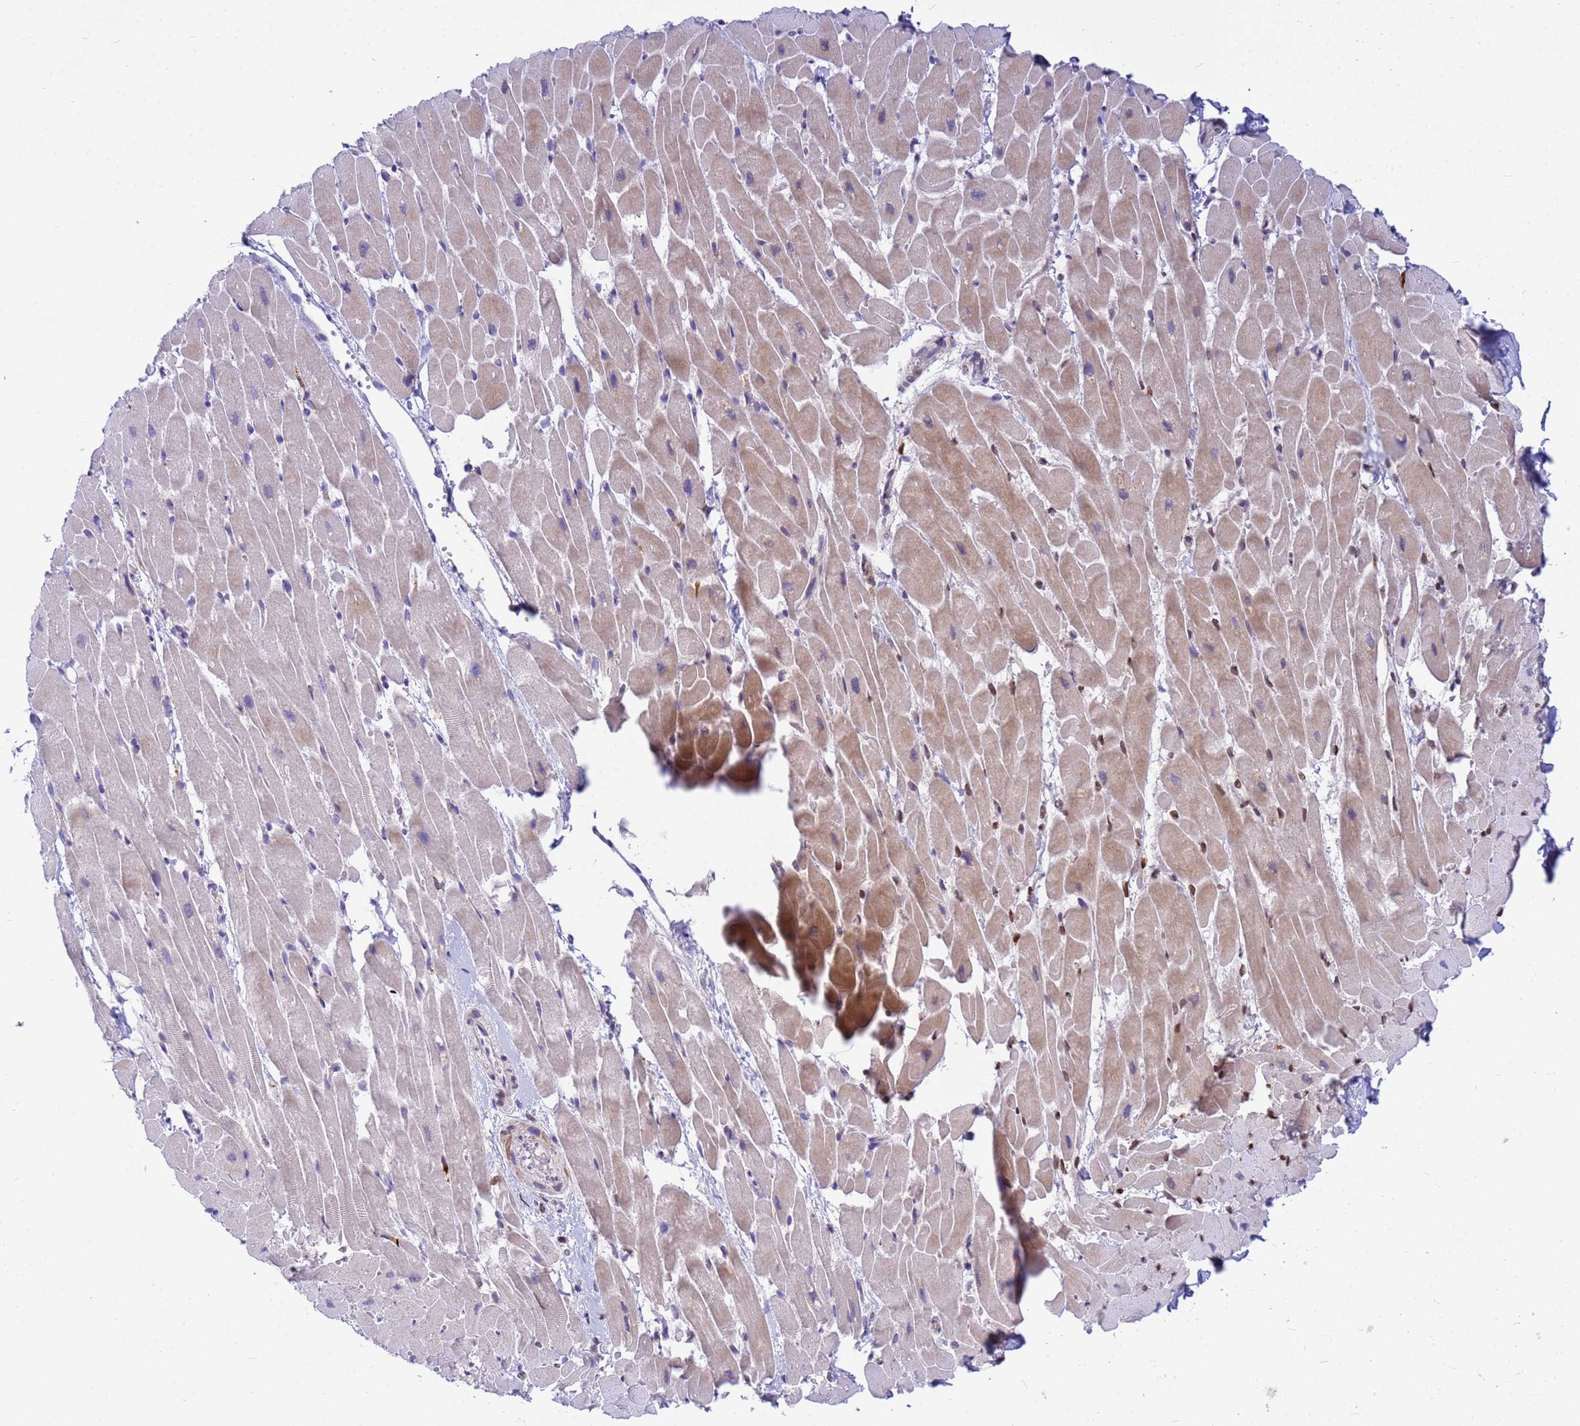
{"staining": {"intensity": "strong", "quantity": "<25%", "location": "nuclear"}, "tissue": "heart muscle", "cell_type": "Cardiomyocytes", "image_type": "normal", "snomed": [{"axis": "morphology", "description": "Normal tissue, NOS"}, {"axis": "topography", "description": "Heart"}], "caption": "Immunohistochemical staining of benign human heart muscle demonstrates medium levels of strong nuclear staining in about <25% of cardiomyocytes.", "gene": "ORM1", "patient": {"sex": "male", "age": 37}}